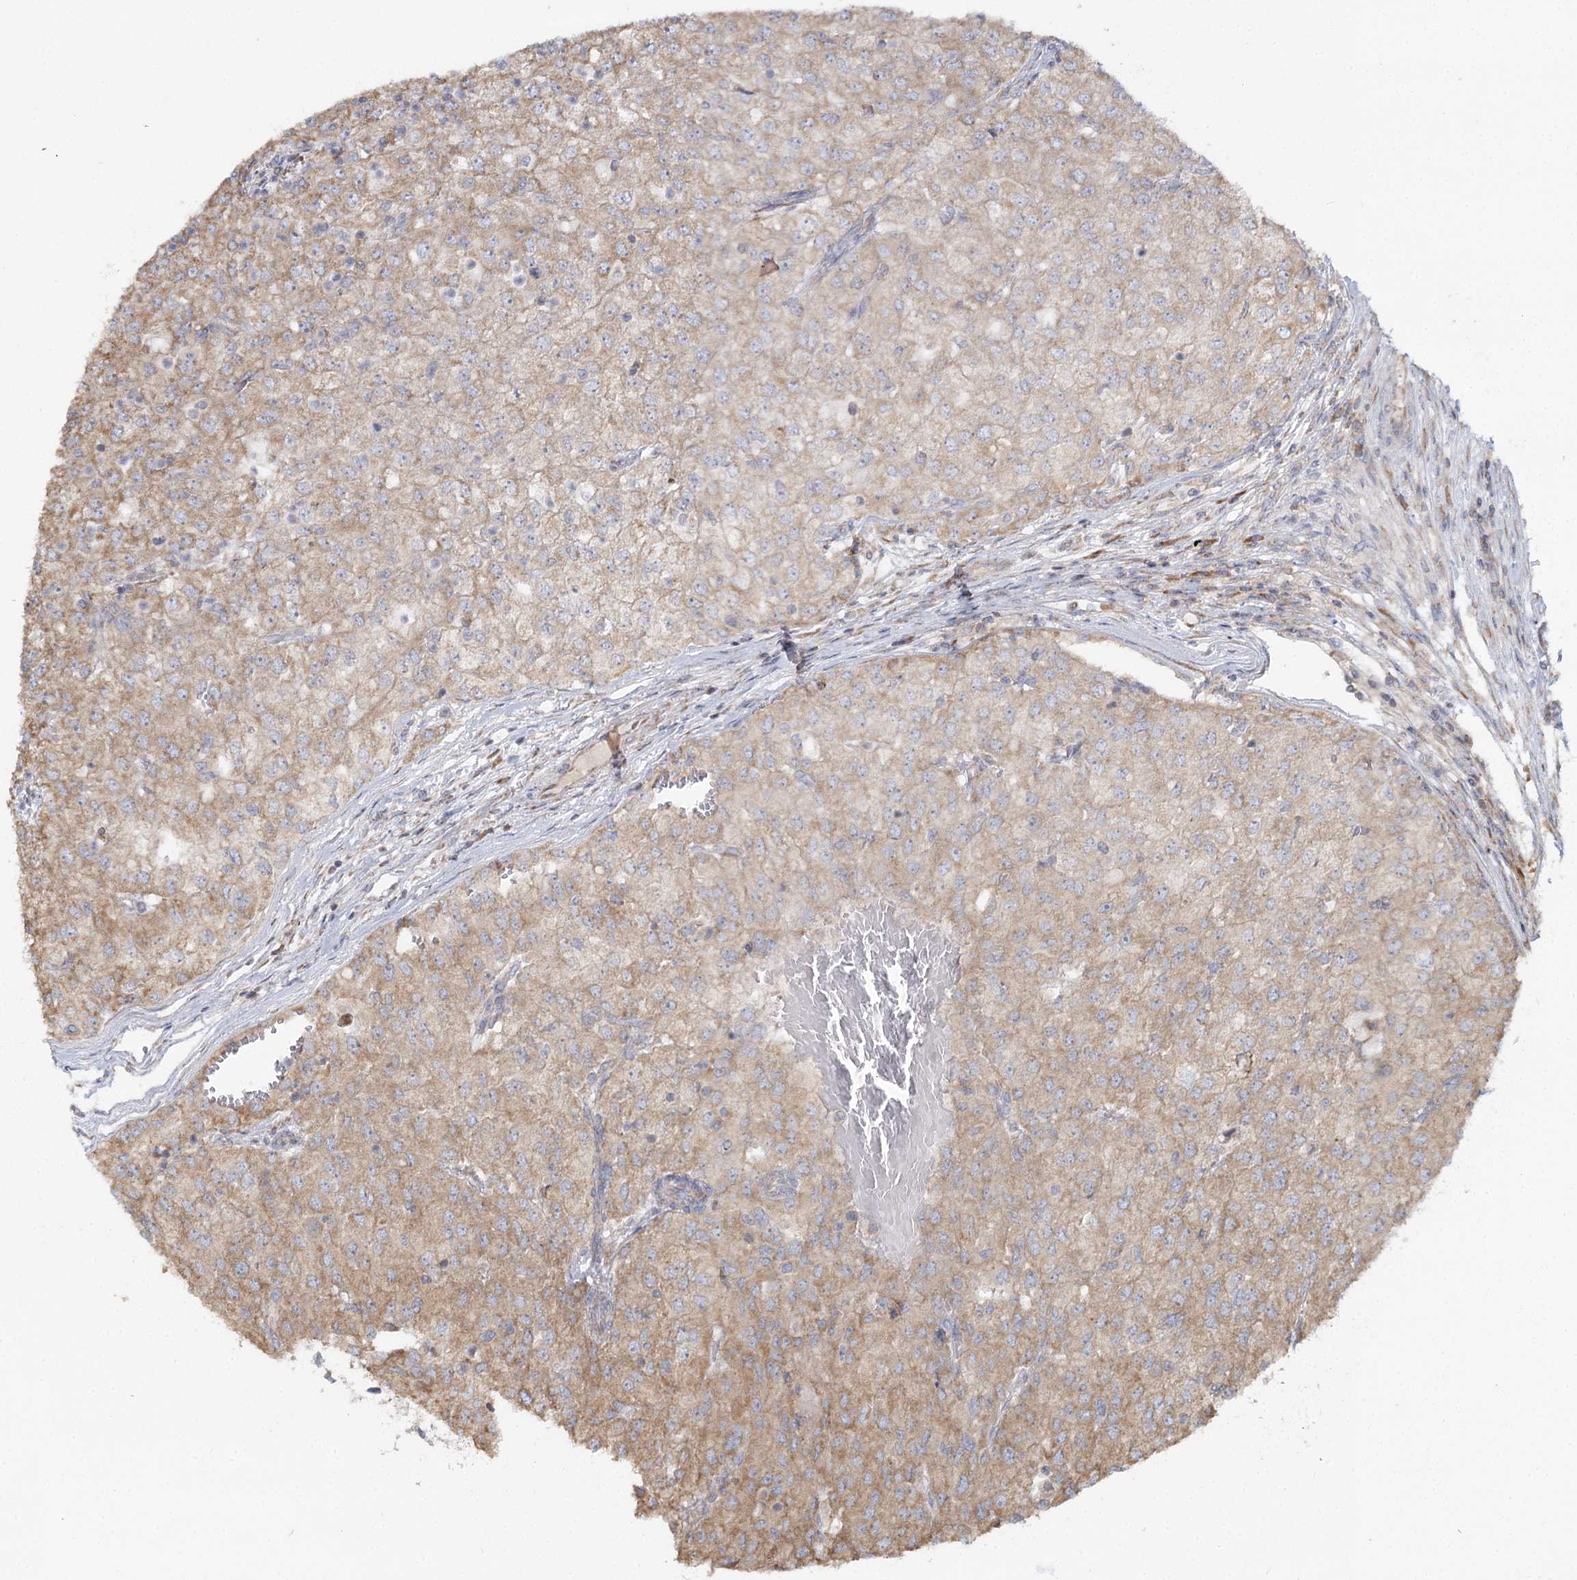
{"staining": {"intensity": "weak", "quantity": ">75%", "location": "cytoplasmic/membranous"}, "tissue": "renal cancer", "cell_type": "Tumor cells", "image_type": "cancer", "snomed": [{"axis": "morphology", "description": "Adenocarcinoma, NOS"}, {"axis": "topography", "description": "Kidney"}], "caption": "A low amount of weak cytoplasmic/membranous positivity is appreciated in approximately >75% of tumor cells in renal cancer tissue.", "gene": "ACOX2", "patient": {"sex": "female", "age": 54}}